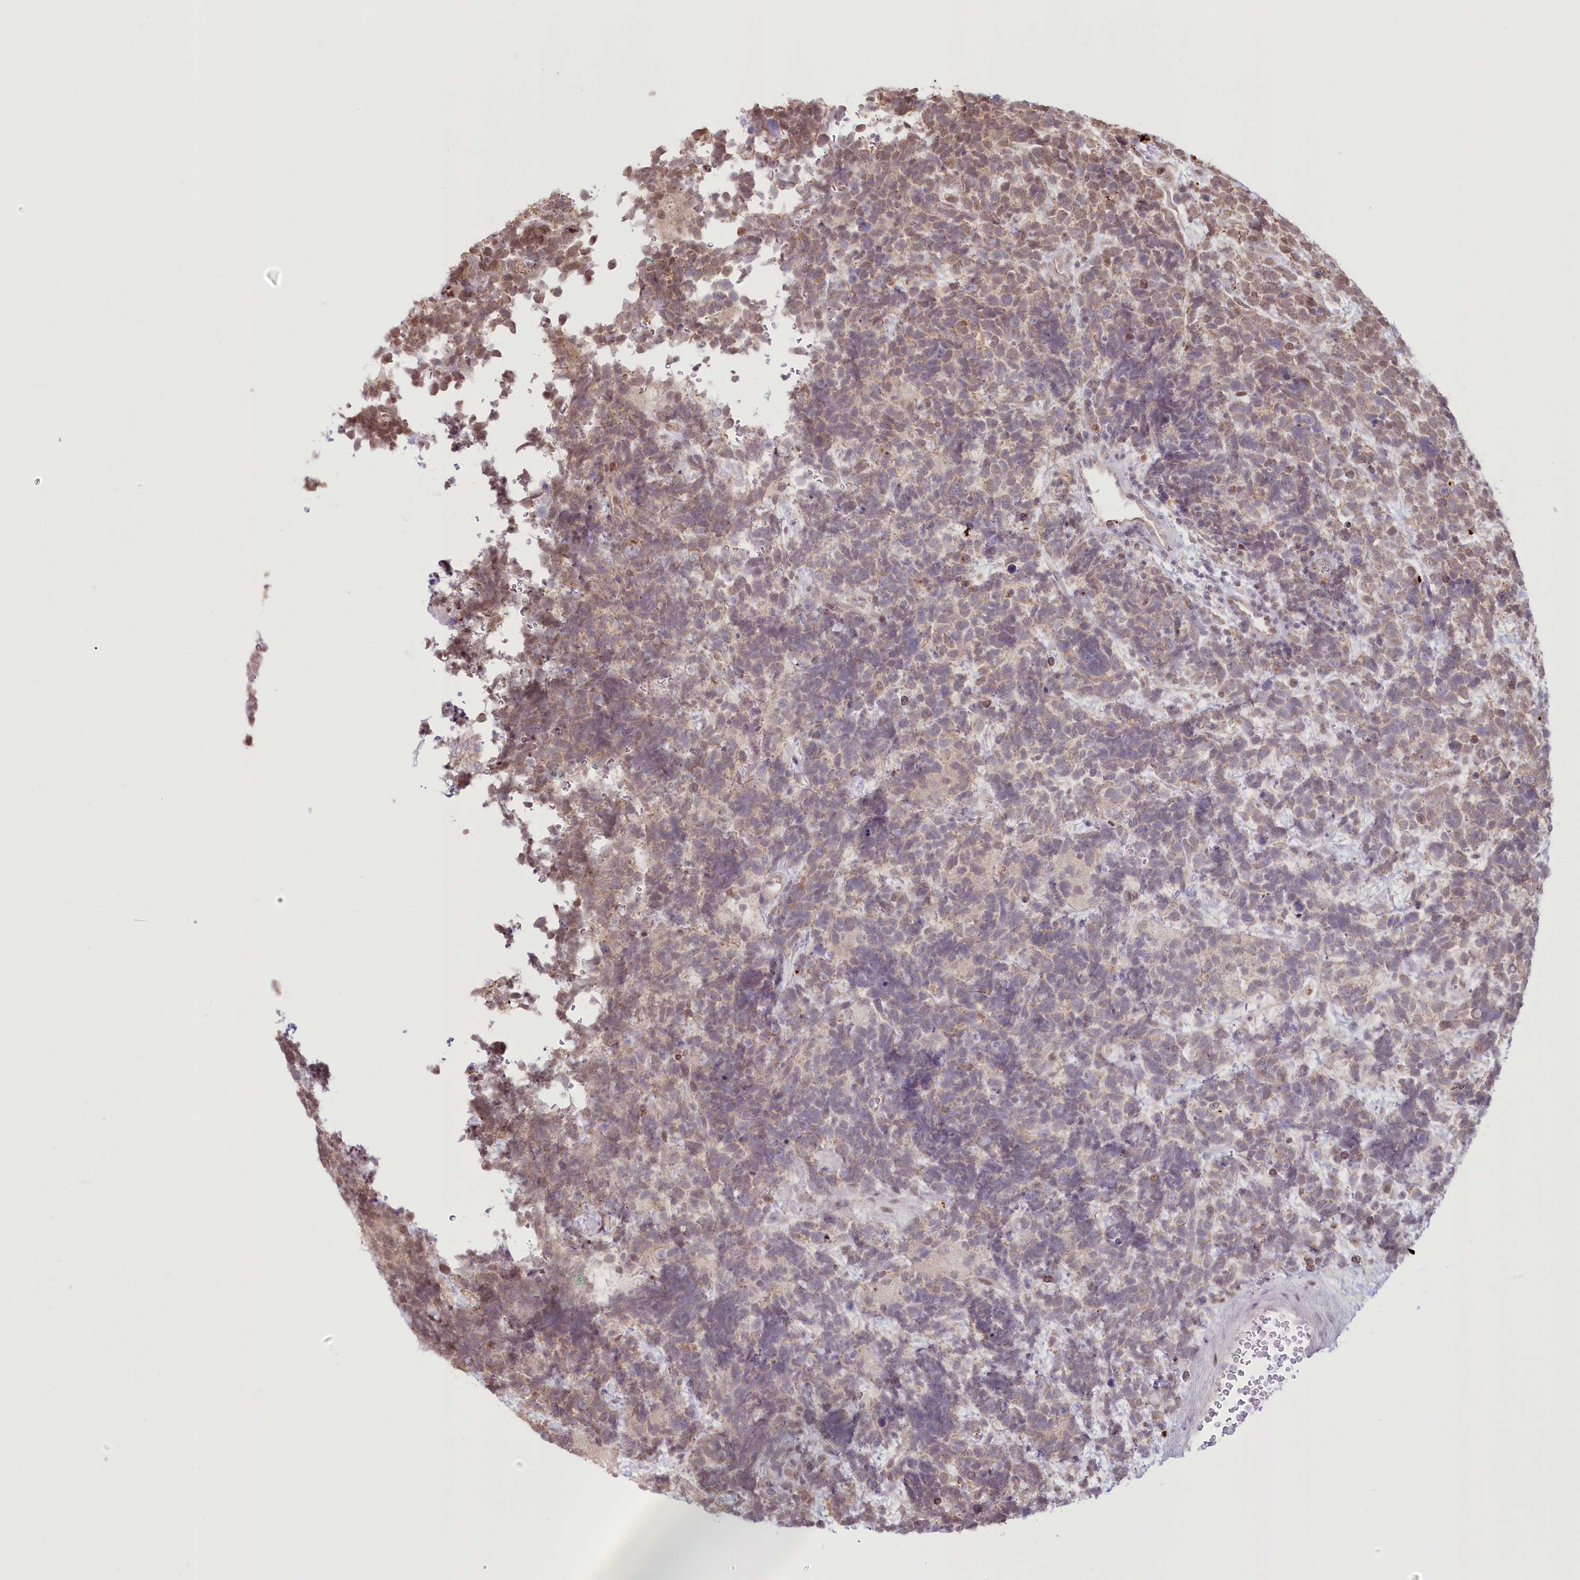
{"staining": {"intensity": "weak", "quantity": "25%-75%", "location": "cytoplasmic/membranous"}, "tissue": "urothelial cancer", "cell_type": "Tumor cells", "image_type": "cancer", "snomed": [{"axis": "morphology", "description": "Urothelial carcinoma, High grade"}, {"axis": "topography", "description": "Urinary bladder"}], "caption": "Immunohistochemistry (IHC) of human urothelial cancer demonstrates low levels of weak cytoplasmic/membranous expression in about 25%-75% of tumor cells.", "gene": "PYURF", "patient": {"sex": "female", "age": 82}}